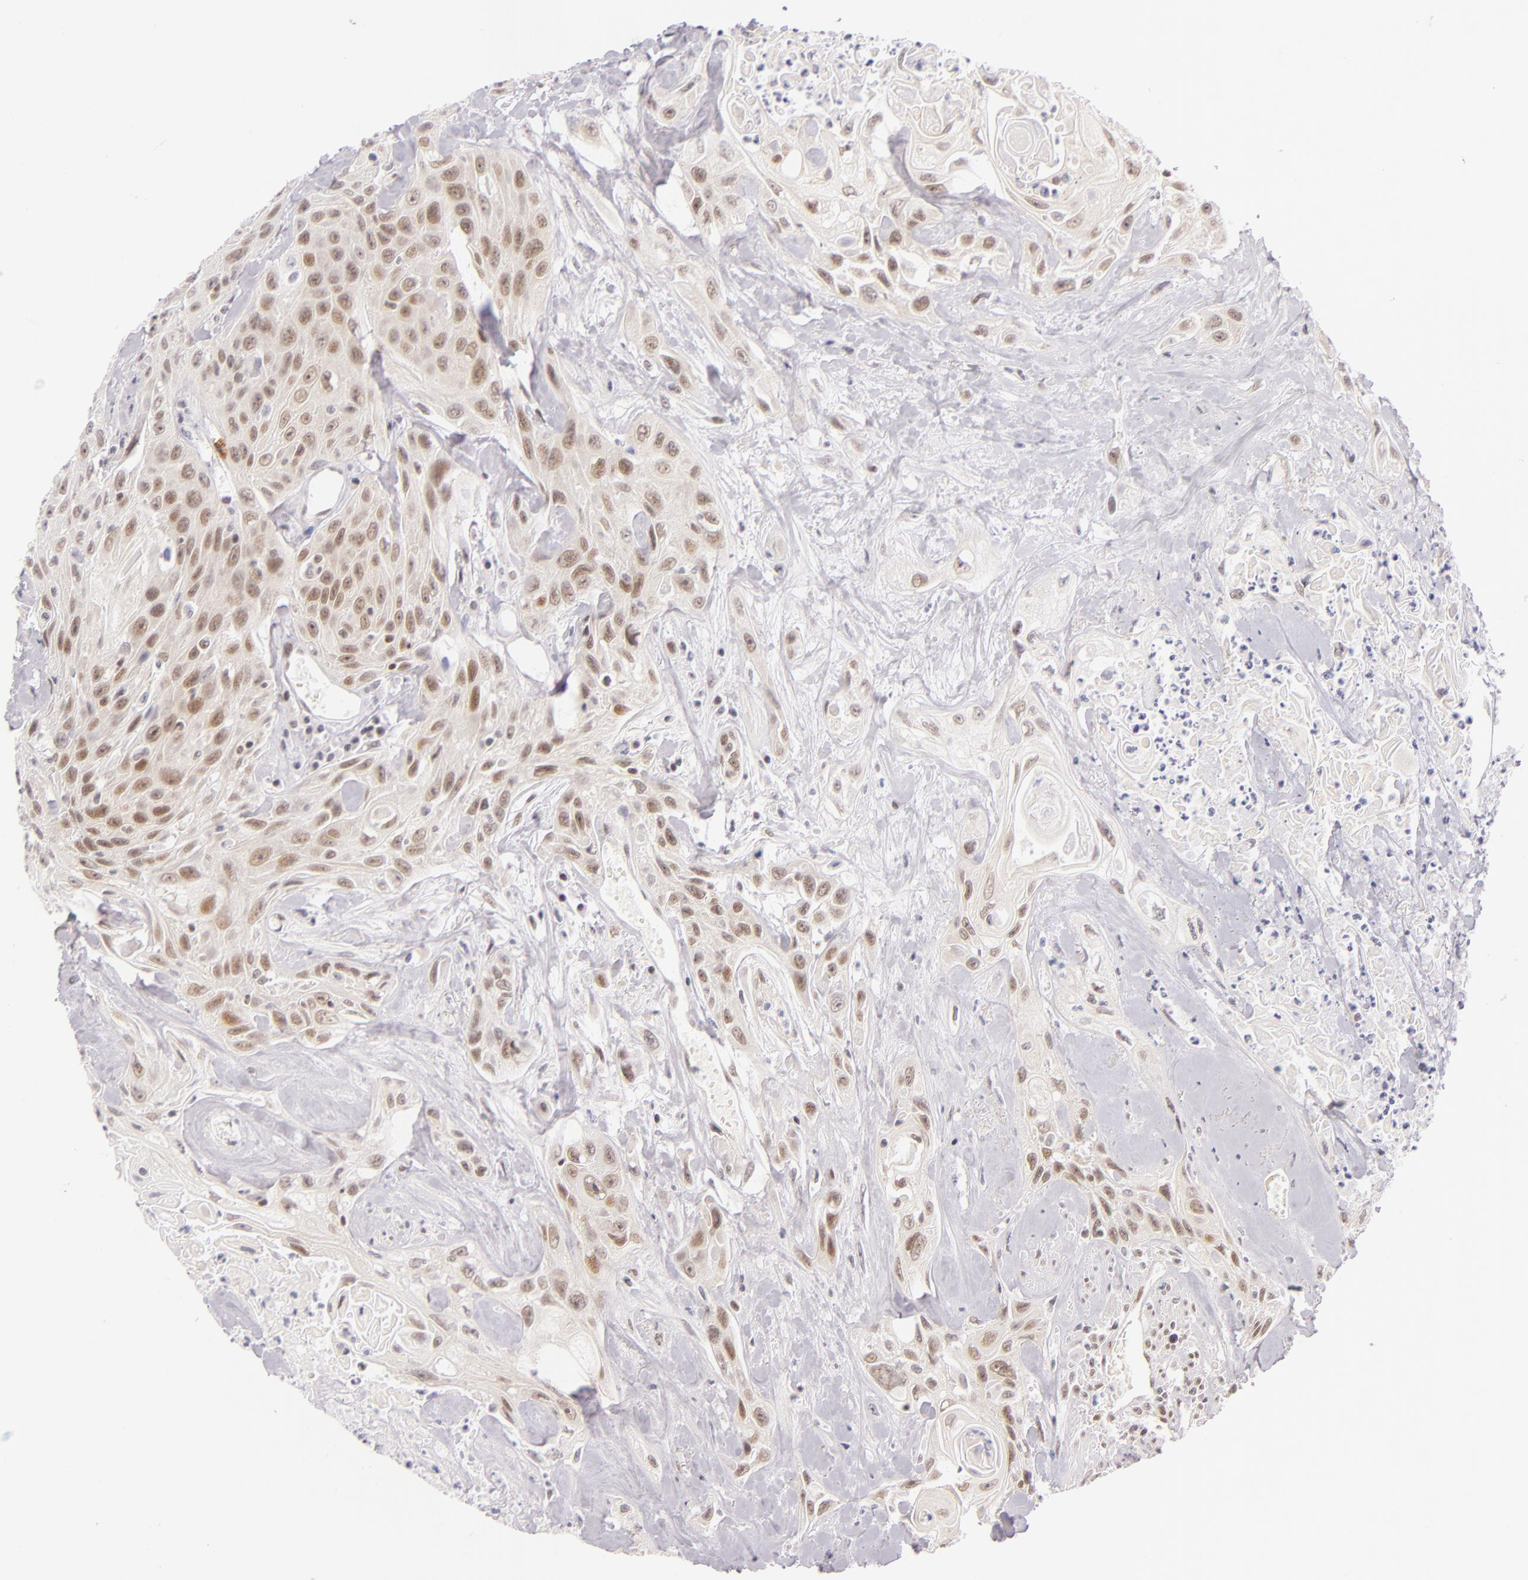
{"staining": {"intensity": "moderate", "quantity": "25%-75%", "location": "nuclear"}, "tissue": "urothelial cancer", "cell_type": "Tumor cells", "image_type": "cancer", "snomed": [{"axis": "morphology", "description": "Urothelial carcinoma, High grade"}, {"axis": "topography", "description": "Urinary bladder"}], "caption": "This is a histology image of immunohistochemistry staining of urothelial carcinoma (high-grade), which shows moderate staining in the nuclear of tumor cells.", "gene": "BCL3", "patient": {"sex": "female", "age": 84}}